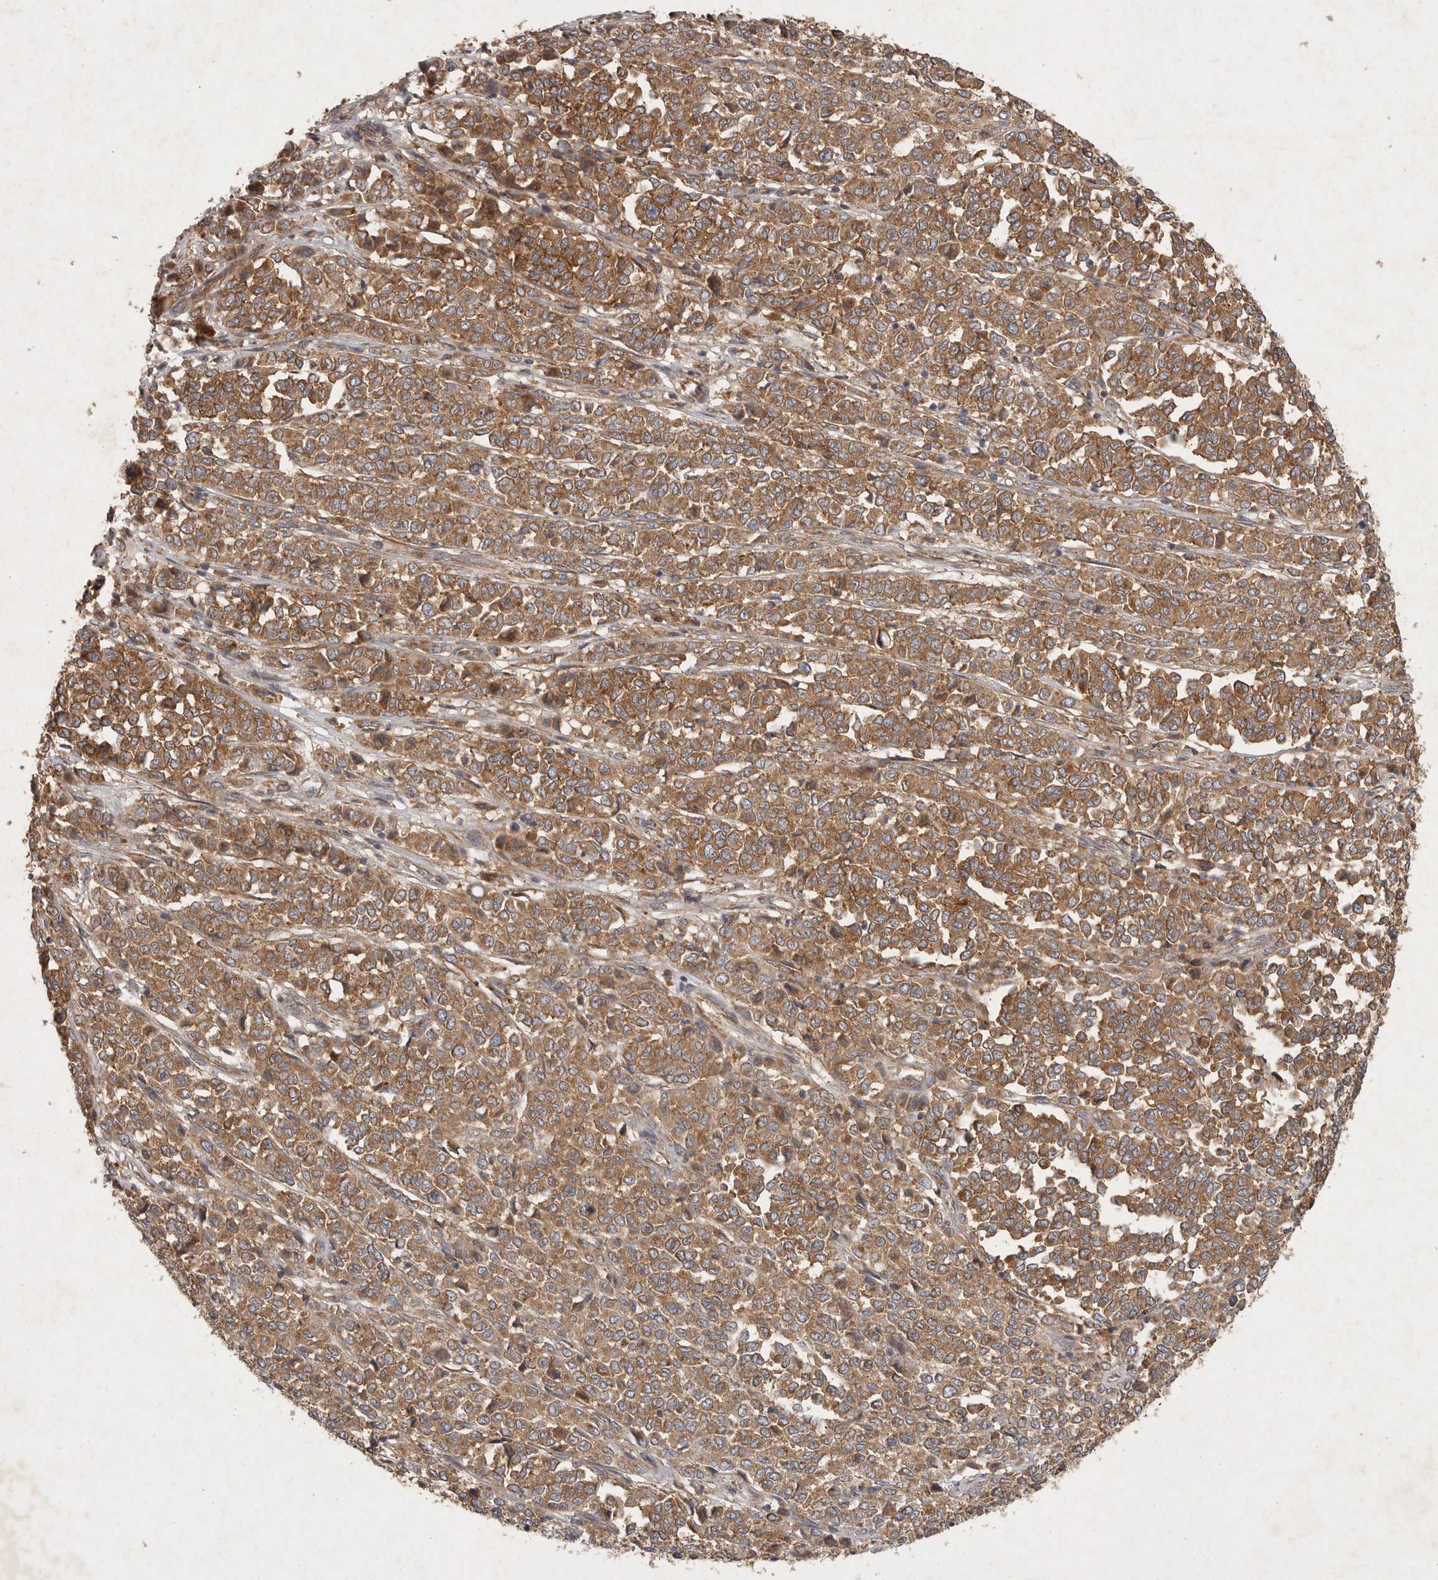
{"staining": {"intensity": "moderate", "quantity": ">75%", "location": "cytoplasmic/membranous"}, "tissue": "melanoma", "cell_type": "Tumor cells", "image_type": "cancer", "snomed": [{"axis": "morphology", "description": "Malignant melanoma, Metastatic site"}, {"axis": "topography", "description": "Pancreas"}], "caption": "An IHC image of neoplastic tissue is shown. Protein staining in brown labels moderate cytoplasmic/membranous positivity in malignant melanoma (metastatic site) within tumor cells. Nuclei are stained in blue.", "gene": "MRPL41", "patient": {"sex": "female", "age": 30}}